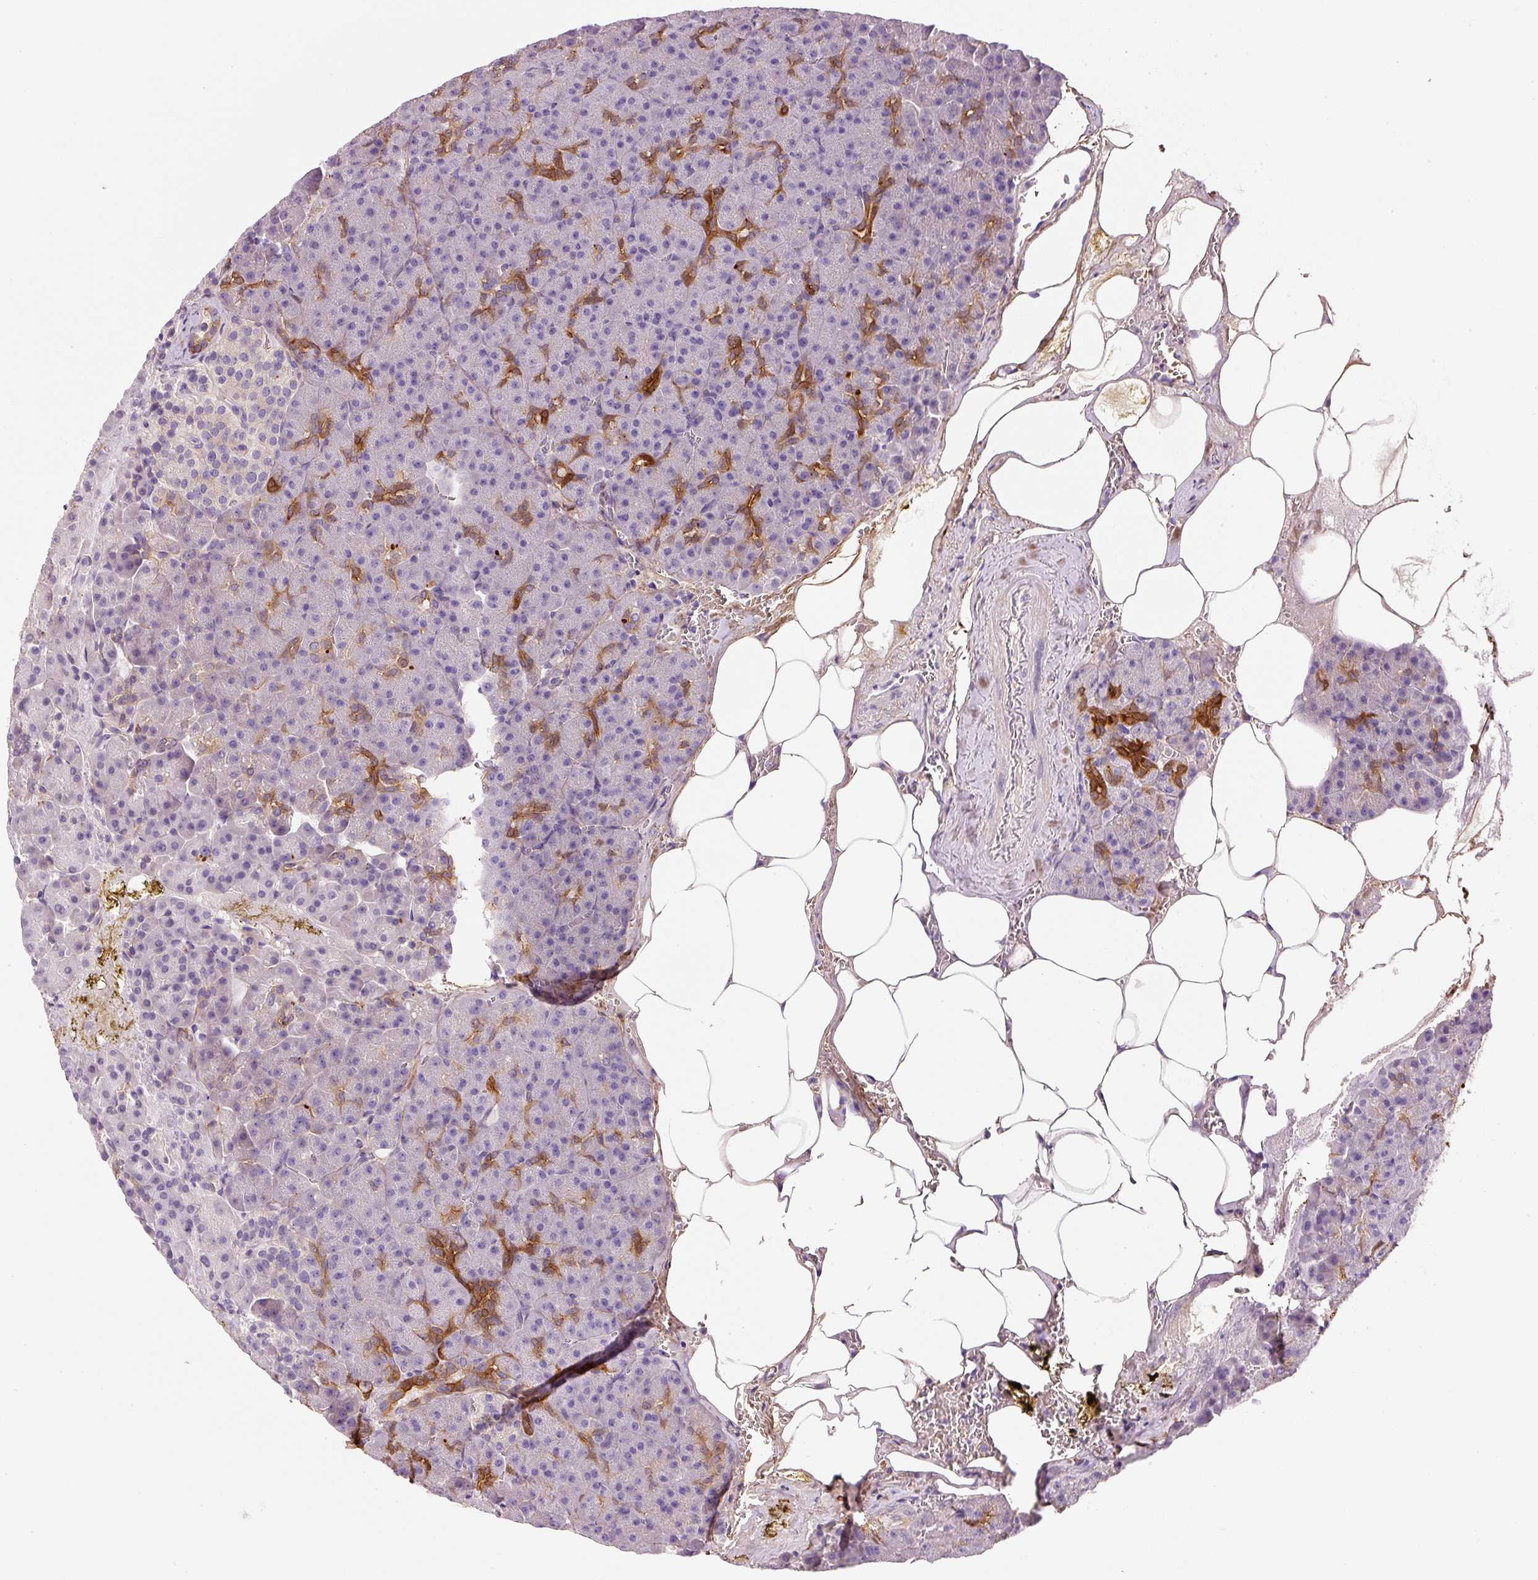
{"staining": {"intensity": "strong", "quantity": "<25%", "location": "cytoplasmic/membranous"}, "tissue": "pancreas", "cell_type": "Exocrine glandular cells", "image_type": "normal", "snomed": [{"axis": "morphology", "description": "Normal tissue, NOS"}, {"axis": "topography", "description": "Pancreas"}], "caption": "Normal pancreas was stained to show a protein in brown. There is medium levels of strong cytoplasmic/membranous staining in about <25% of exocrine glandular cells. Using DAB (brown) and hematoxylin (blue) stains, captured at high magnification using brightfield microscopy.", "gene": "SOS2", "patient": {"sex": "female", "age": 74}}